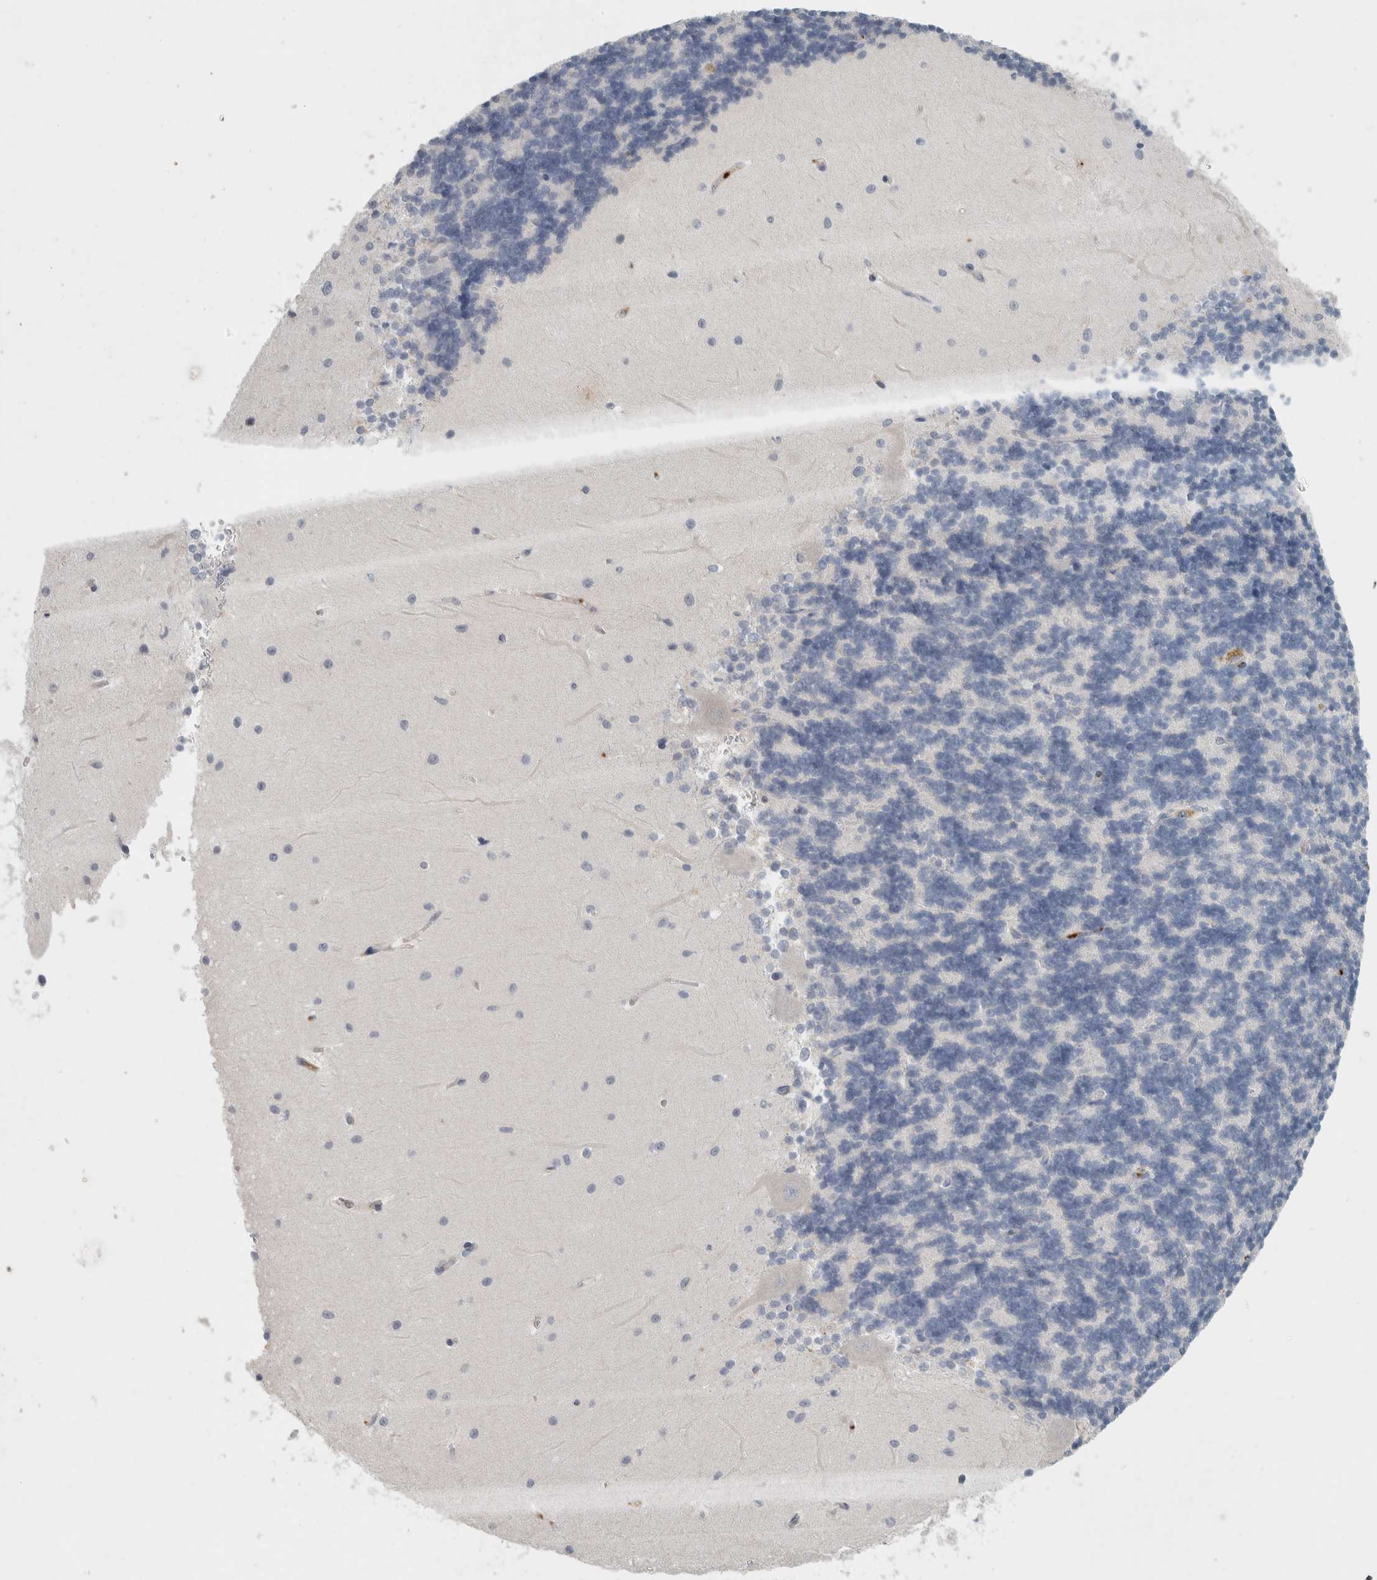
{"staining": {"intensity": "negative", "quantity": "none", "location": "none"}, "tissue": "cerebellum", "cell_type": "Cells in granular layer", "image_type": "normal", "snomed": [{"axis": "morphology", "description": "Normal tissue, NOS"}, {"axis": "topography", "description": "Cerebellum"}], "caption": "Human cerebellum stained for a protein using immunohistochemistry (IHC) demonstrates no expression in cells in granular layer.", "gene": "CD36", "patient": {"sex": "male", "age": 37}}